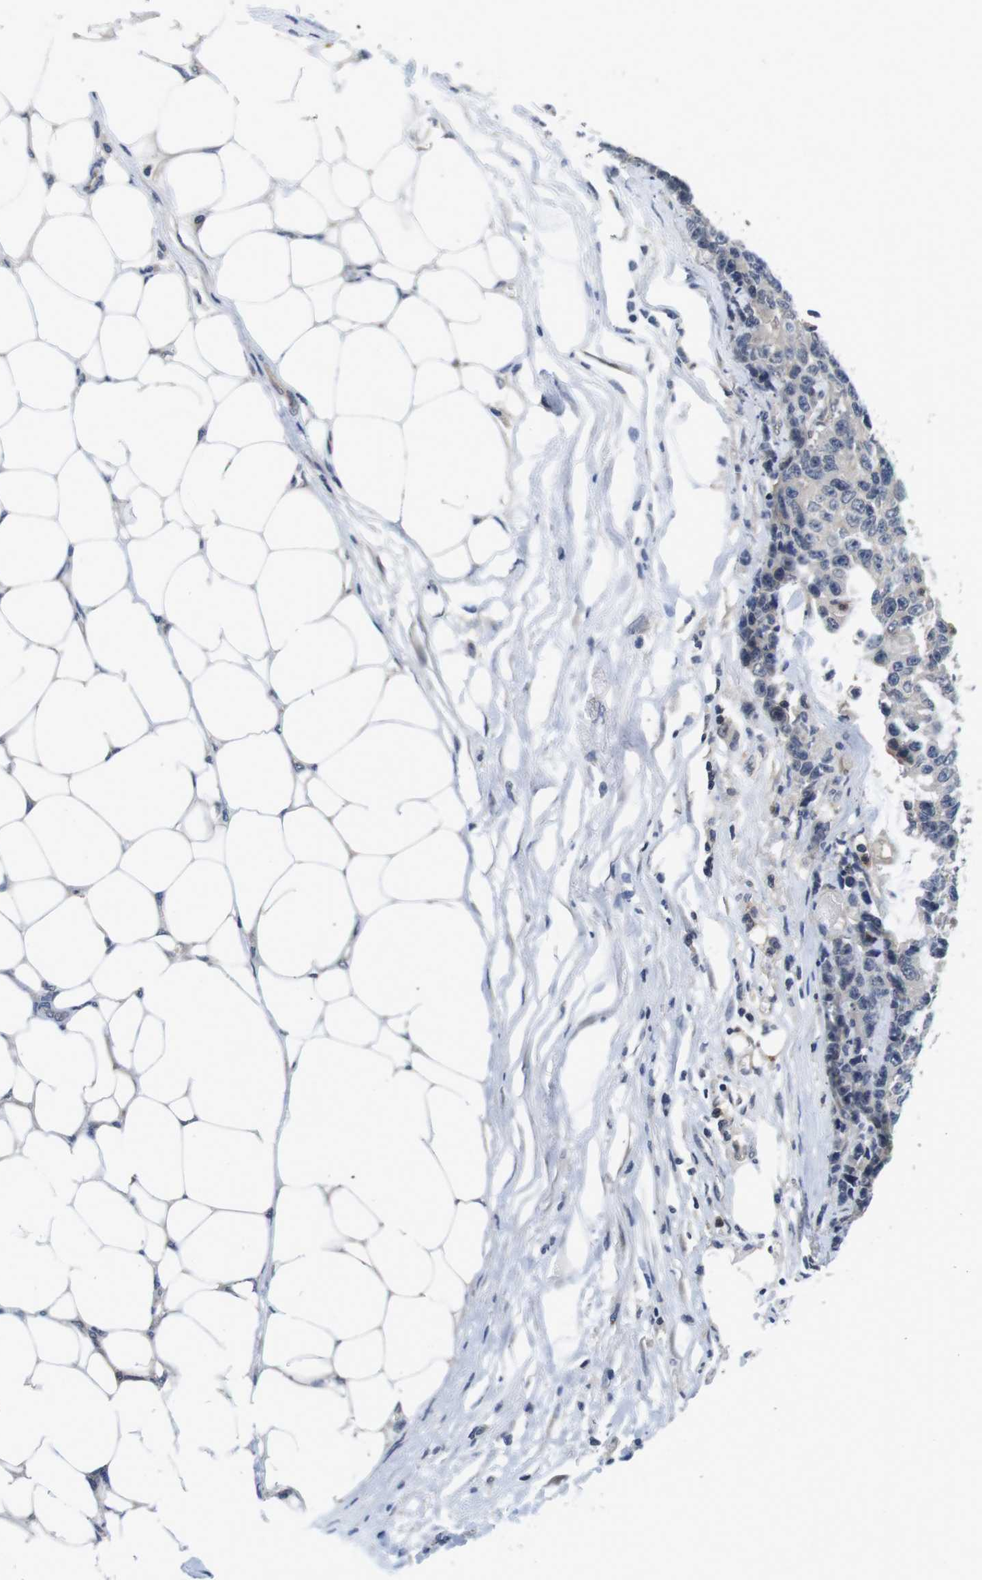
{"staining": {"intensity": "negative", "quantity": "none", "location": "none"}, "tissue": "colorectal cancer", "cell_type": "Tumor cells", "image_type": "cancer", "snomed": [{"axis": "morphology", "description": "Adenocarcinoma, NOS"}, {"axis": "topography", "description": "Colon"}], "caption": "Photomicrograph shows no significant protein expression in tumor cells of colorectal cancer (adenocarcinoma). (DAB (3,3'-diaminobenzidine) IHC visualized using brightfield microscopy, high magnification).", "gene": "FADD", "patient": {"sex": "female", "age": 86}}